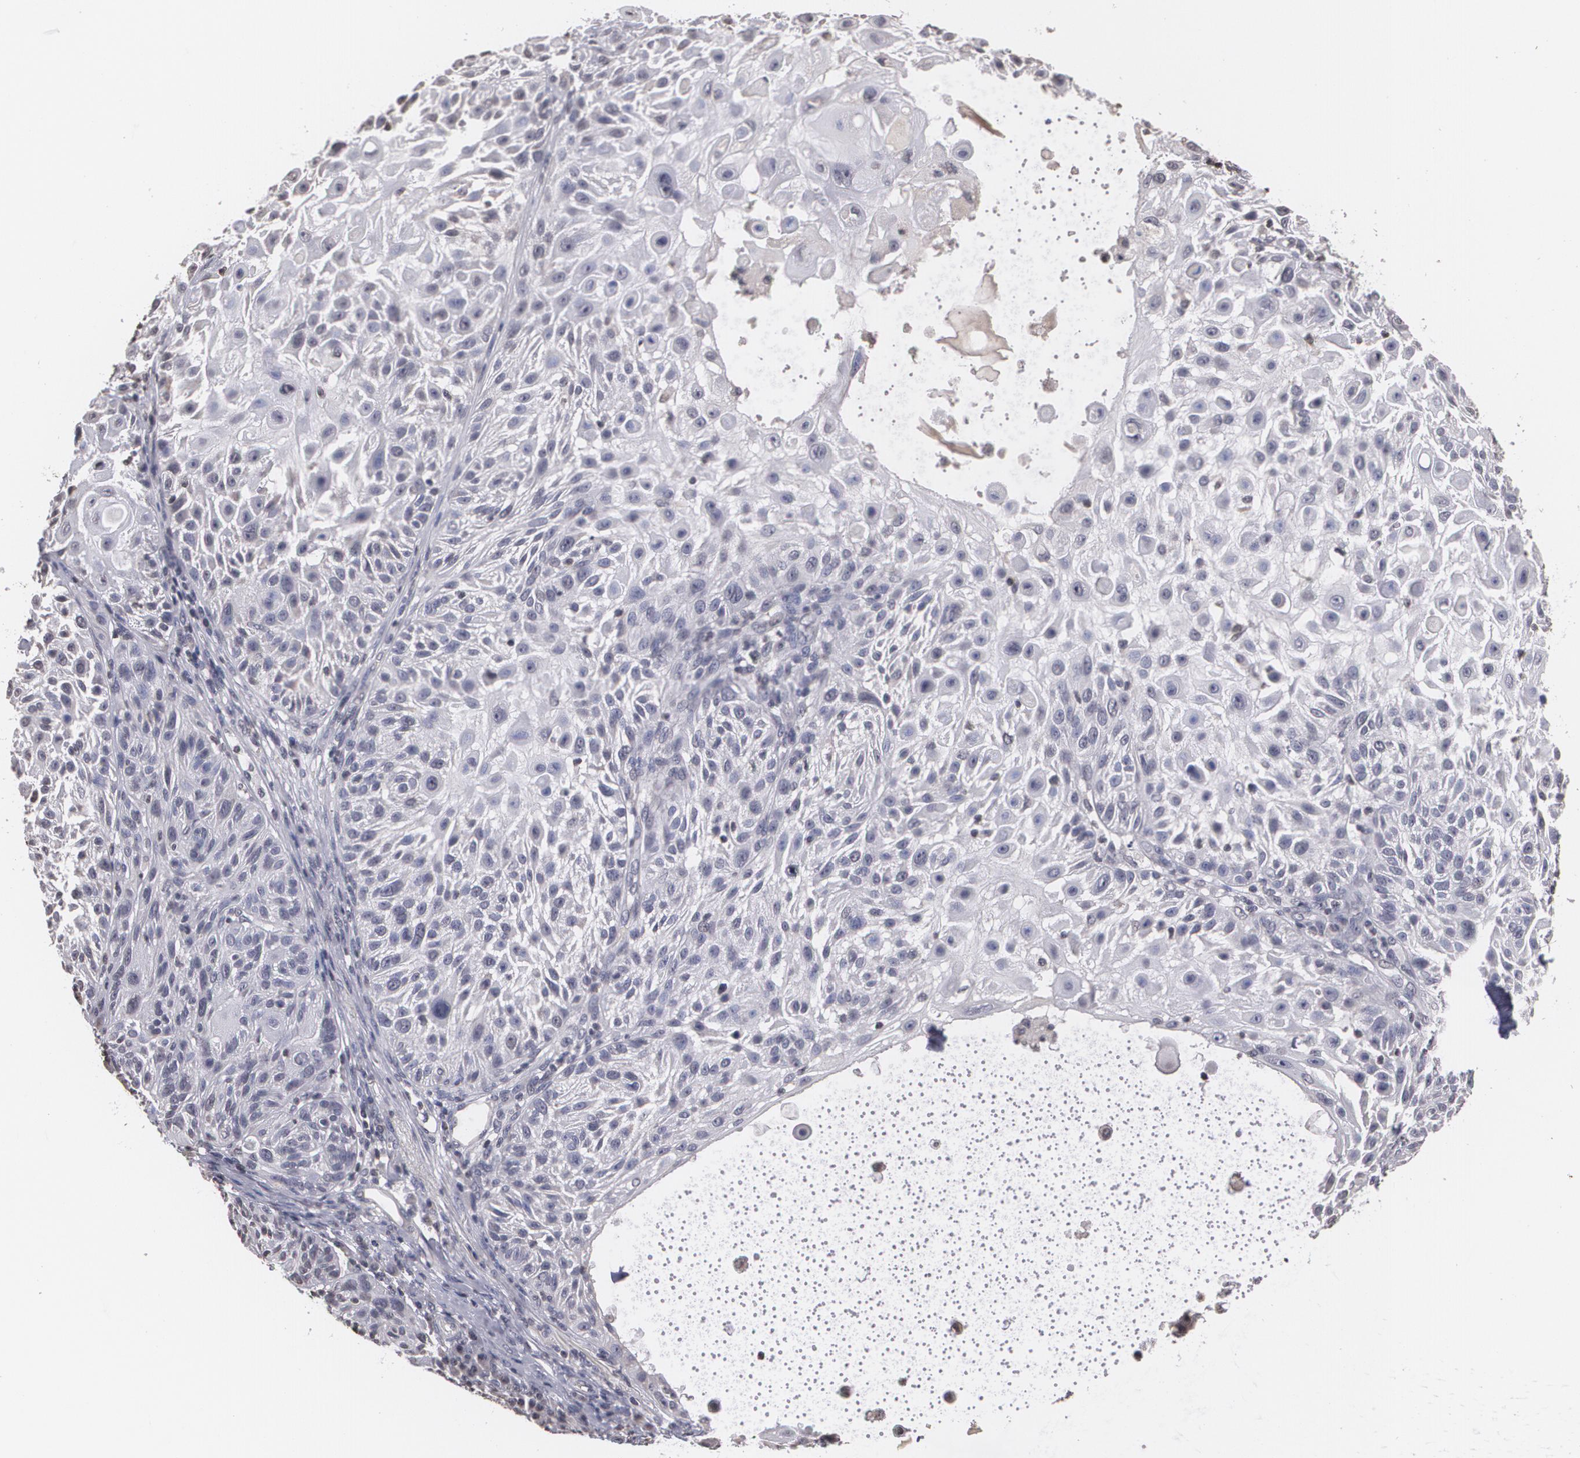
{"staining": {"intensity": "negative", "quantity": "none", "location": "none"}, "tissue": "skin cancer", "cell_type": "Tumor cells", "image_type": "cancer", "snomed": [{"axis": "morphology", "description": "Squamous cell carcinoma, NOS"}, {"axis": "topography", "description": "Skin"}], "caption": "Immunohistochemical staining of skin squamous cell carcinoma shows no significant positivity in tumor cells.", "gene": "THRB", "patient": {"sex": "female", "age": 89}}